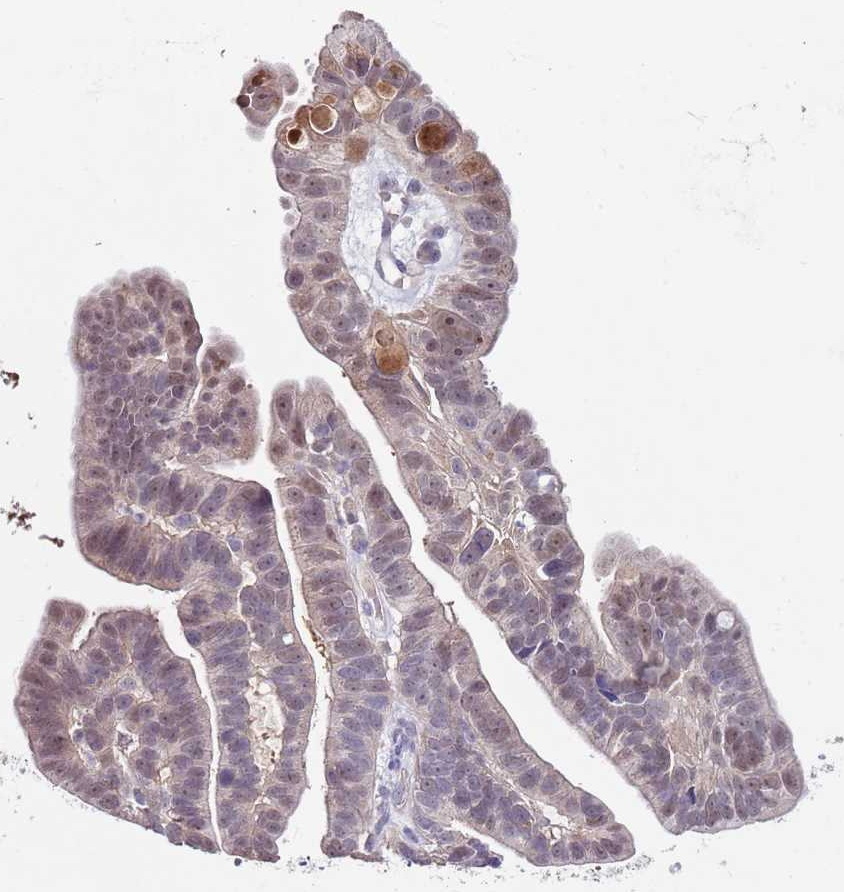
{"staining": {"intensity": "weak", "quantity": "25%-75%", "location": "nuclear"}, "tissue": "ovarian cancer", "cell_type": "Tumor cells", "image_type": "cancer", "snomed": [{"axis": "morphology", "description": "Cystadenocarcinoma, serous, NOS"}, {"axis": "topography", "description": "Ovary"}], "caption": "Human serous cystadenocarcinoma (ovarian) stained with a protein marker exhibits weak staining in tumor cells.", "gene": "NRDE2", "patient": {"sex": "female", "age": 56}}